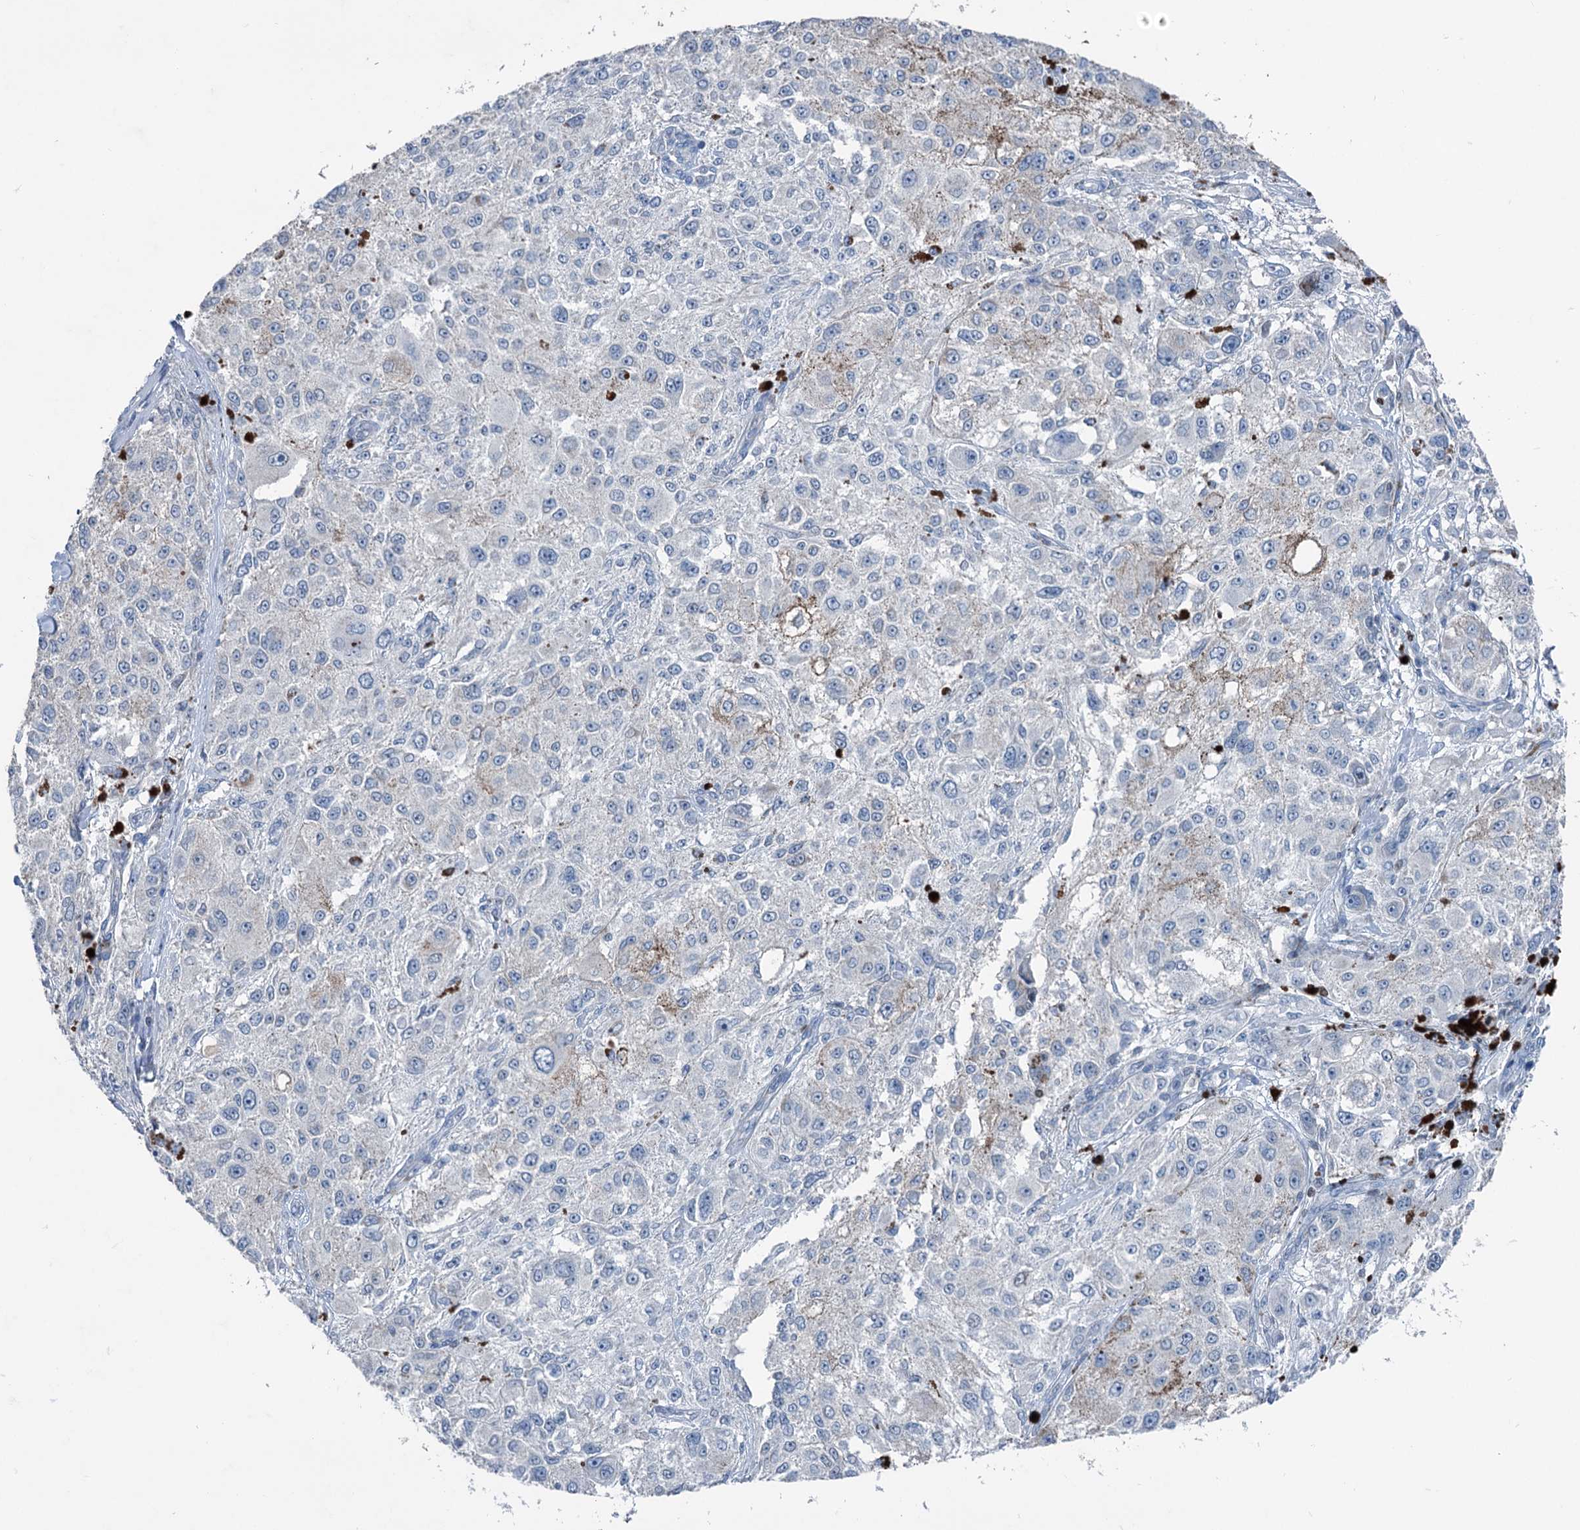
{"staining": {"intensity": "negative", "quantity": "none", "location": "none"}, "tissue": "melanoma", "cell_type": "Tumor cells", "image_type": "cancer", "snomed": [{"axis": "morphology", "description": "Necrosis, NOS"}, {"axis": "morphology", "description": "Malignant melanoma, NOS"}, {"axis": "topography", "description": "Skin"}], "caption": "Immunohistochemistry of human melanoma displays no positivity in tumor cells.", "gene": "ELP4", "patient": {"sex": "female", "age": 87}}